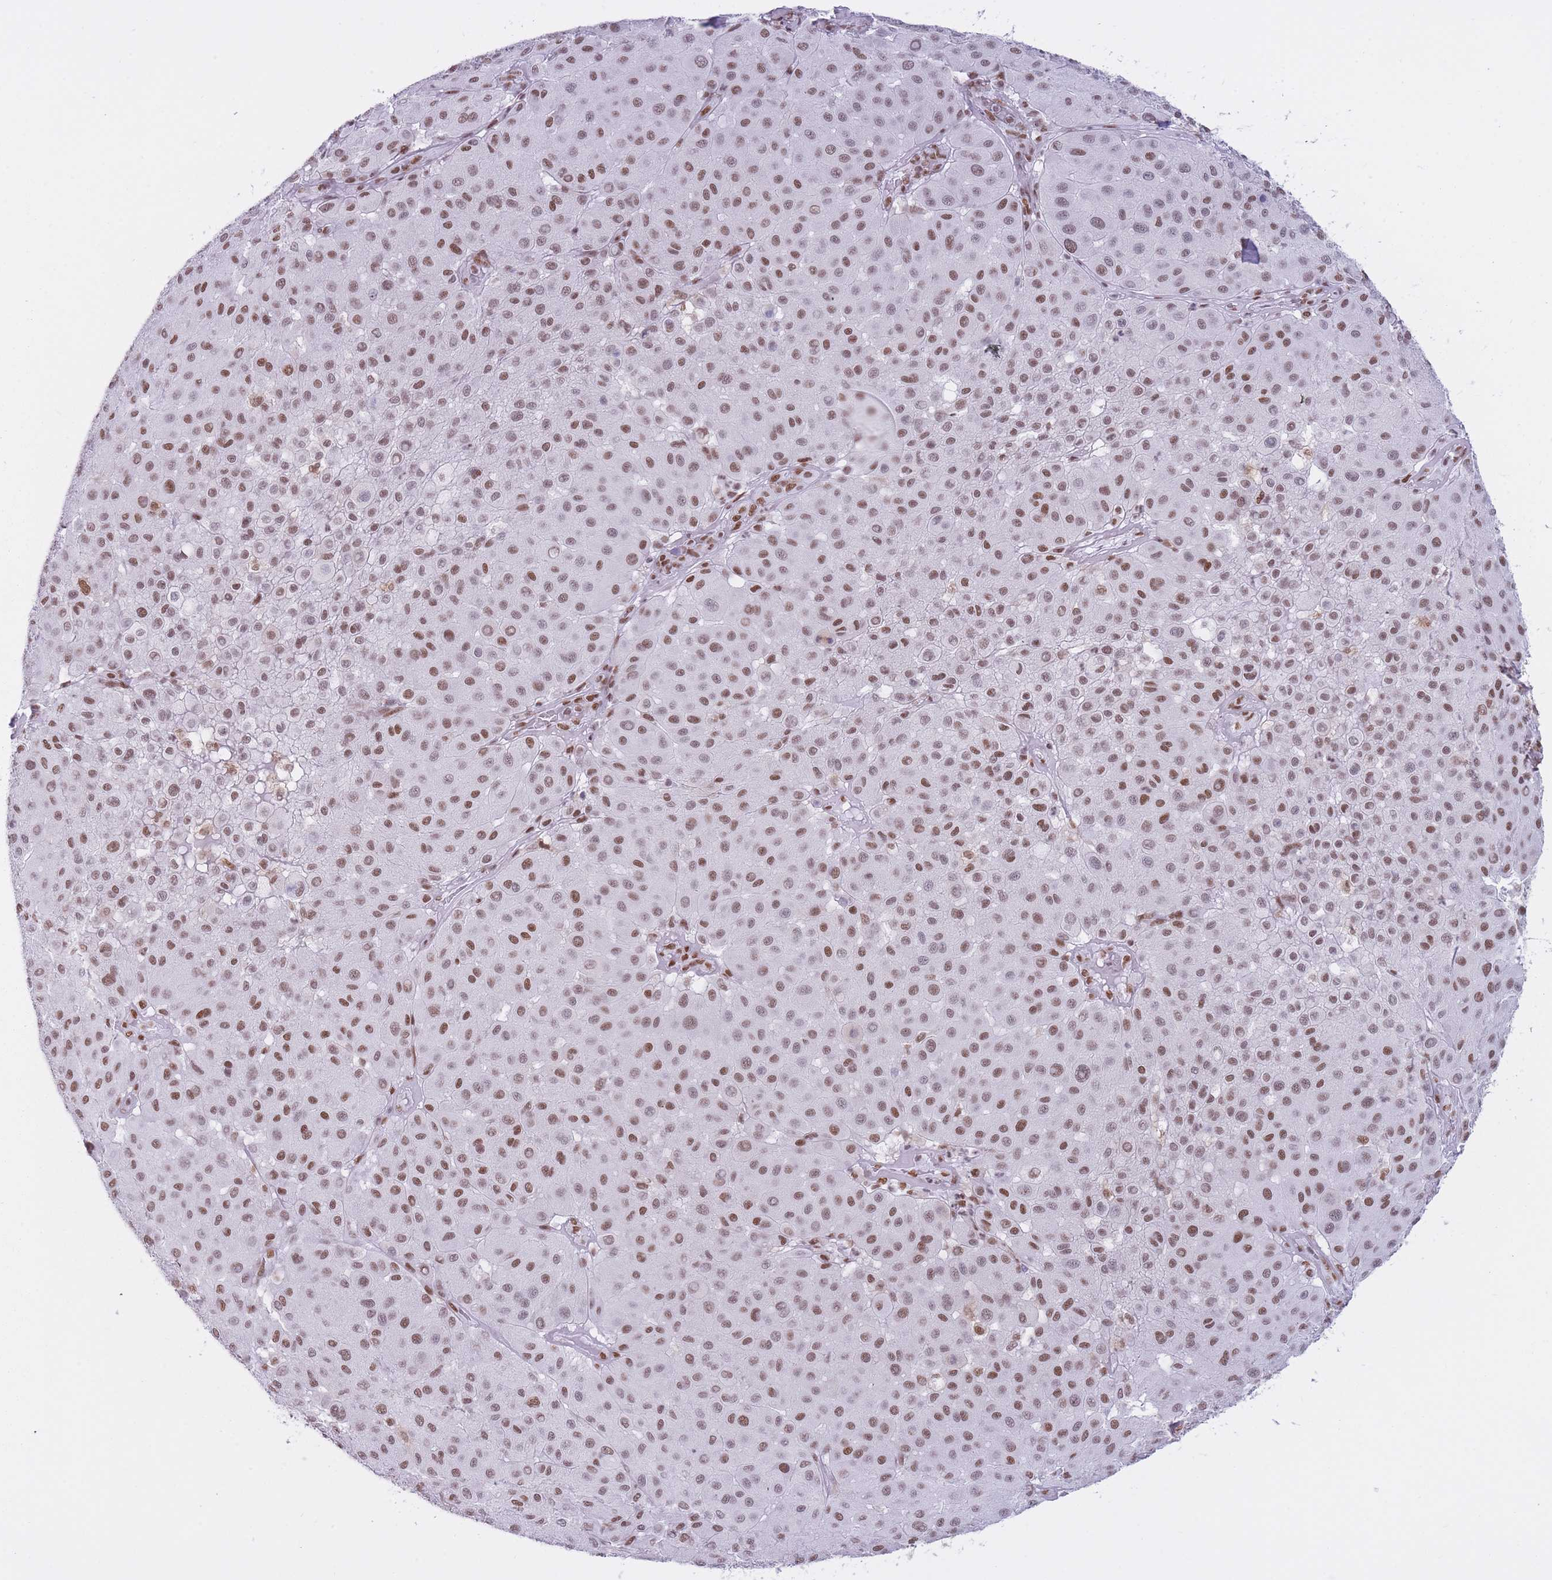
{"staining": {"intensity": "moderate", "quantity": ">75%", "location": "nuclear"}, "tissue": "melanoma", "cell_type": "Tumor cells", "image_type": "cancer", "snomed": [{"axis": "morphology", "description": "Malignant melanoma, Metastatic site"}, {"axis": "topography", "description": "Smooth muscle"}], "caption": "The histopathology image exhibits immunohistochemical staining of melanoma. There is moderate nuclear staining is appreciated in about >75% of tumor cells.", "gene": "HNRNPUL1", "patient": {"sex": "male", "age": 41}}